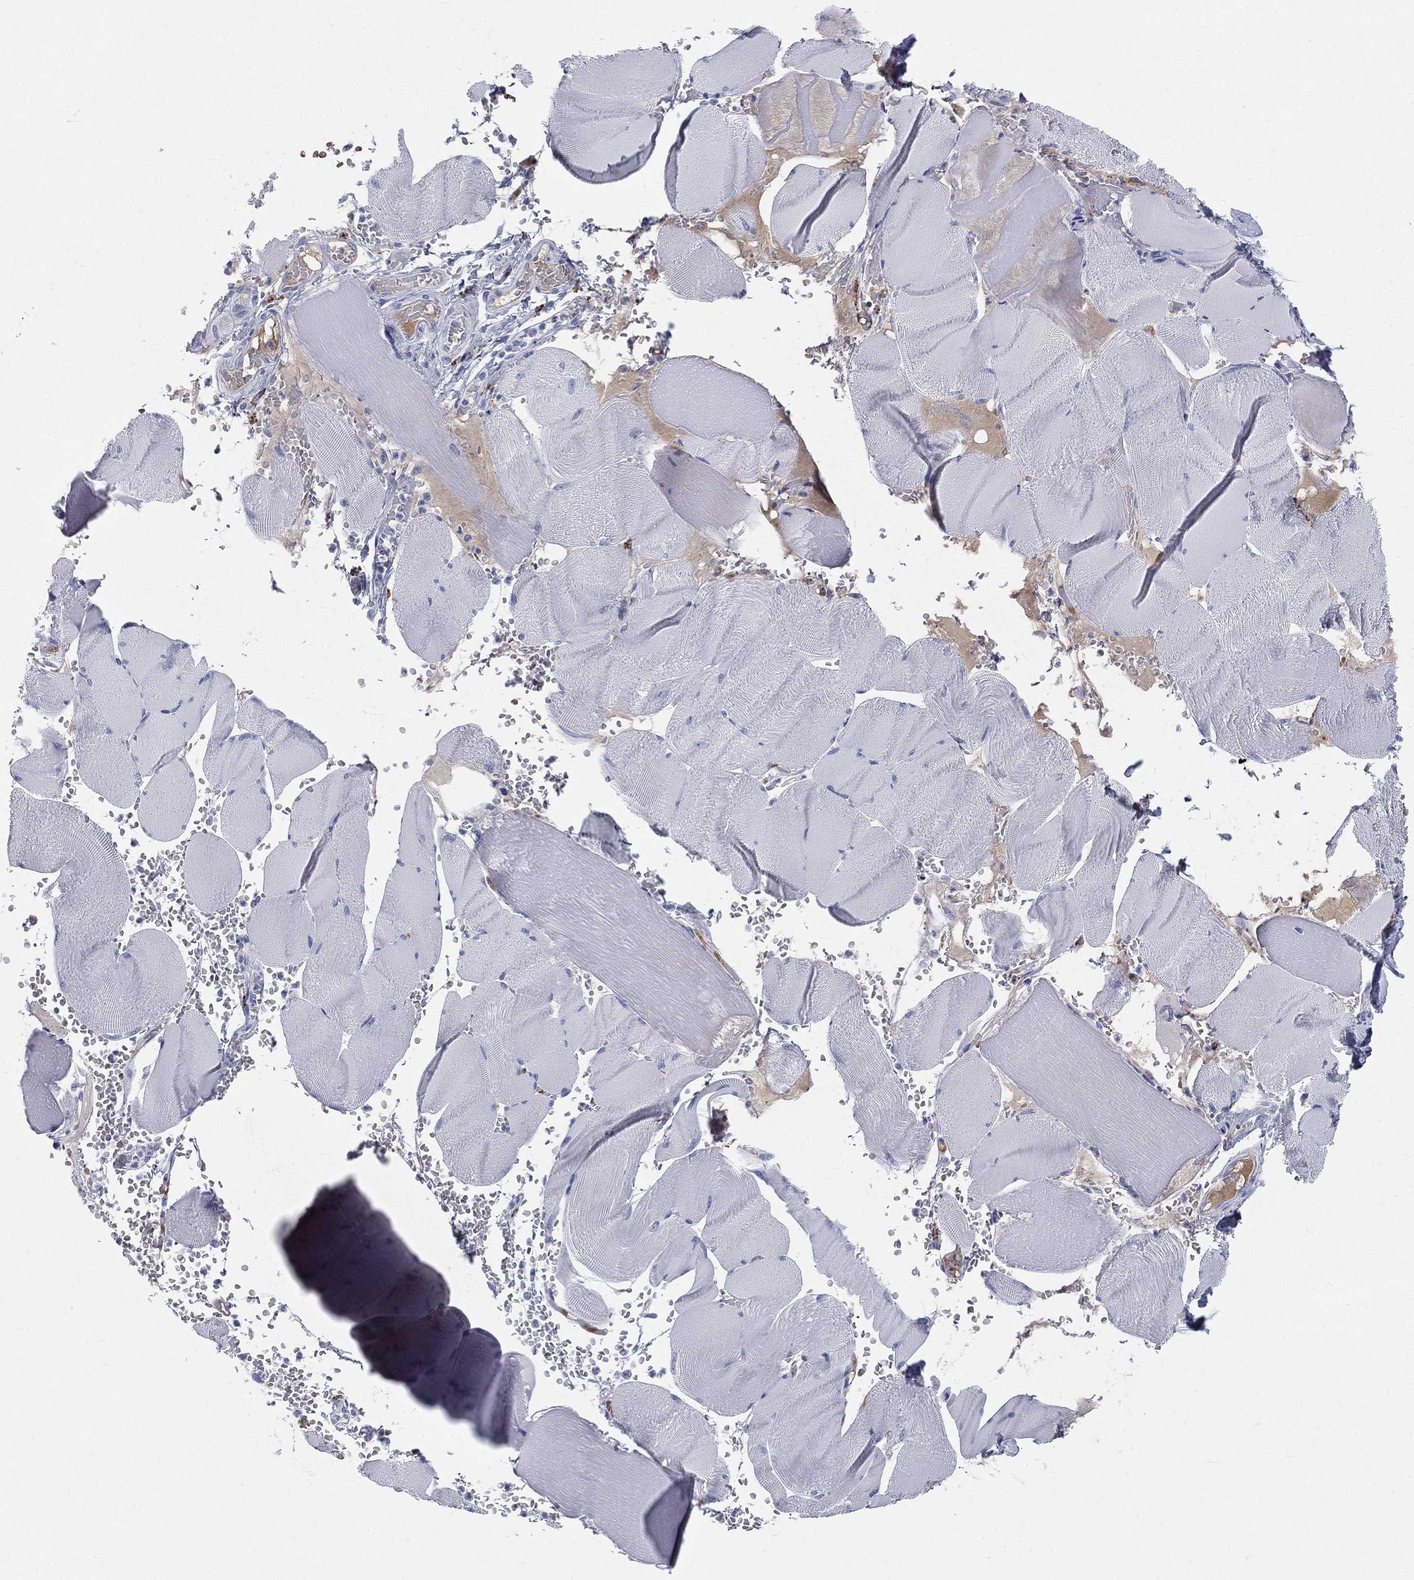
{"staining": {"intensity": "negative", "quantity": "none", "location": "none"}, "tissue": "skeletal muscle", "cell_type": "Myocytes", "image_type": "normal", "snomed": [{"axis": "morphology", "description": "Normal tissue, NOS"}, {"axis": "topography", "description": "Skeletal muscle"}], "caption": "Immunohistochemical staining of unremarkable skeletal muscle exhibits no significant staining in myocytes.", "gene": "HP", "patient": {"sex": "male", "age": 56}}